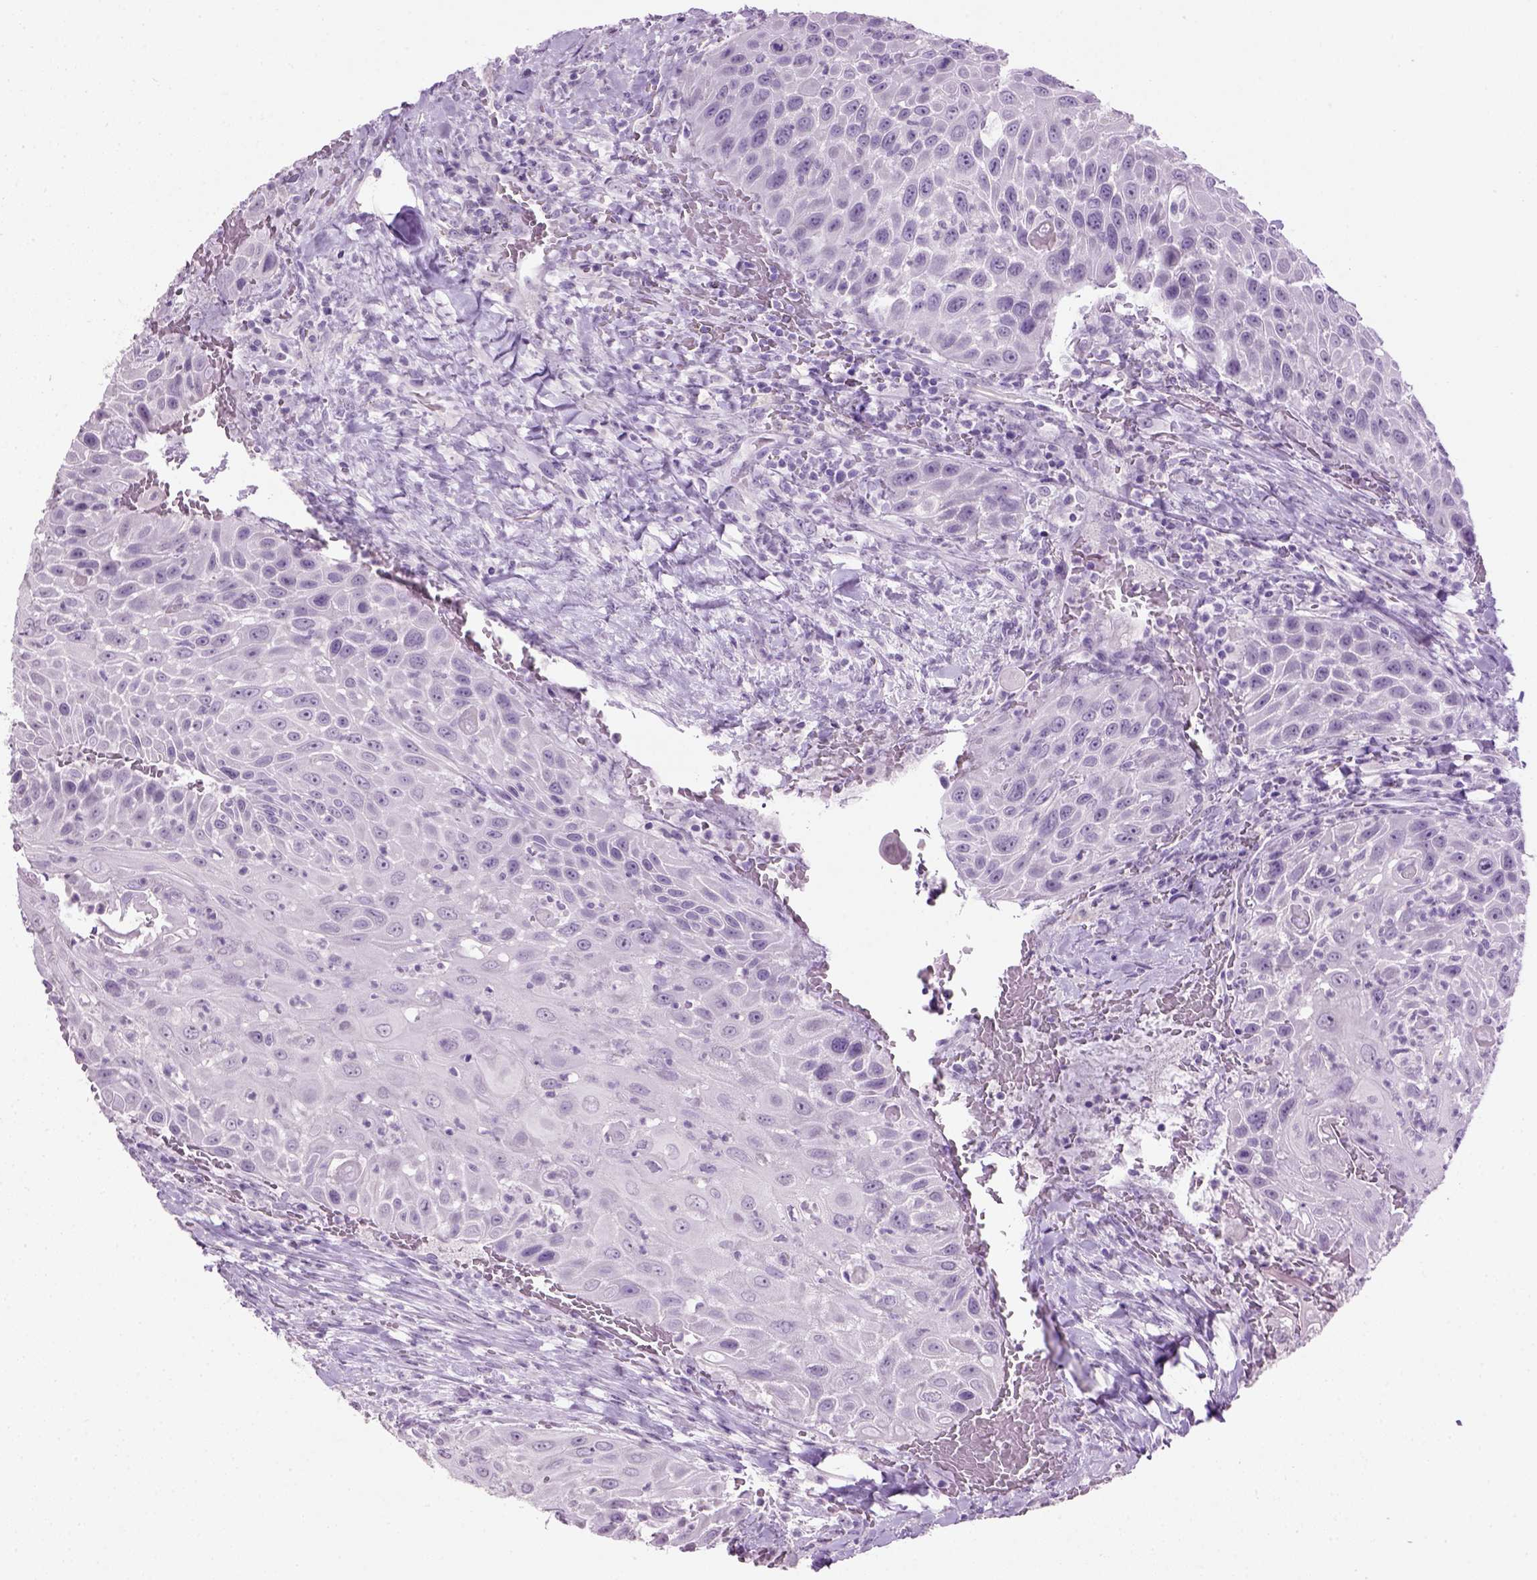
{"staining": {"intensity": "negative", "quantity": "none", "location": "none"}, "tissue": "head and neck cancer", "cell_type": "Tumor cells", "image_type": "cancer", "snomed": [{"axis": "morphology", "description": "Squamous cell carcinoma, NOS"}, {"axis": "topography", "description": "Head-Neck"}], "caption": "Image shows no significant protein expression in tumor cells of squamous cell carcinoma (head and neck). (DAB IHC visualized using brightfield microscopy, high magnification).", "gene": "GABRB2", "patient": {"sex": "male", "age": 69}}